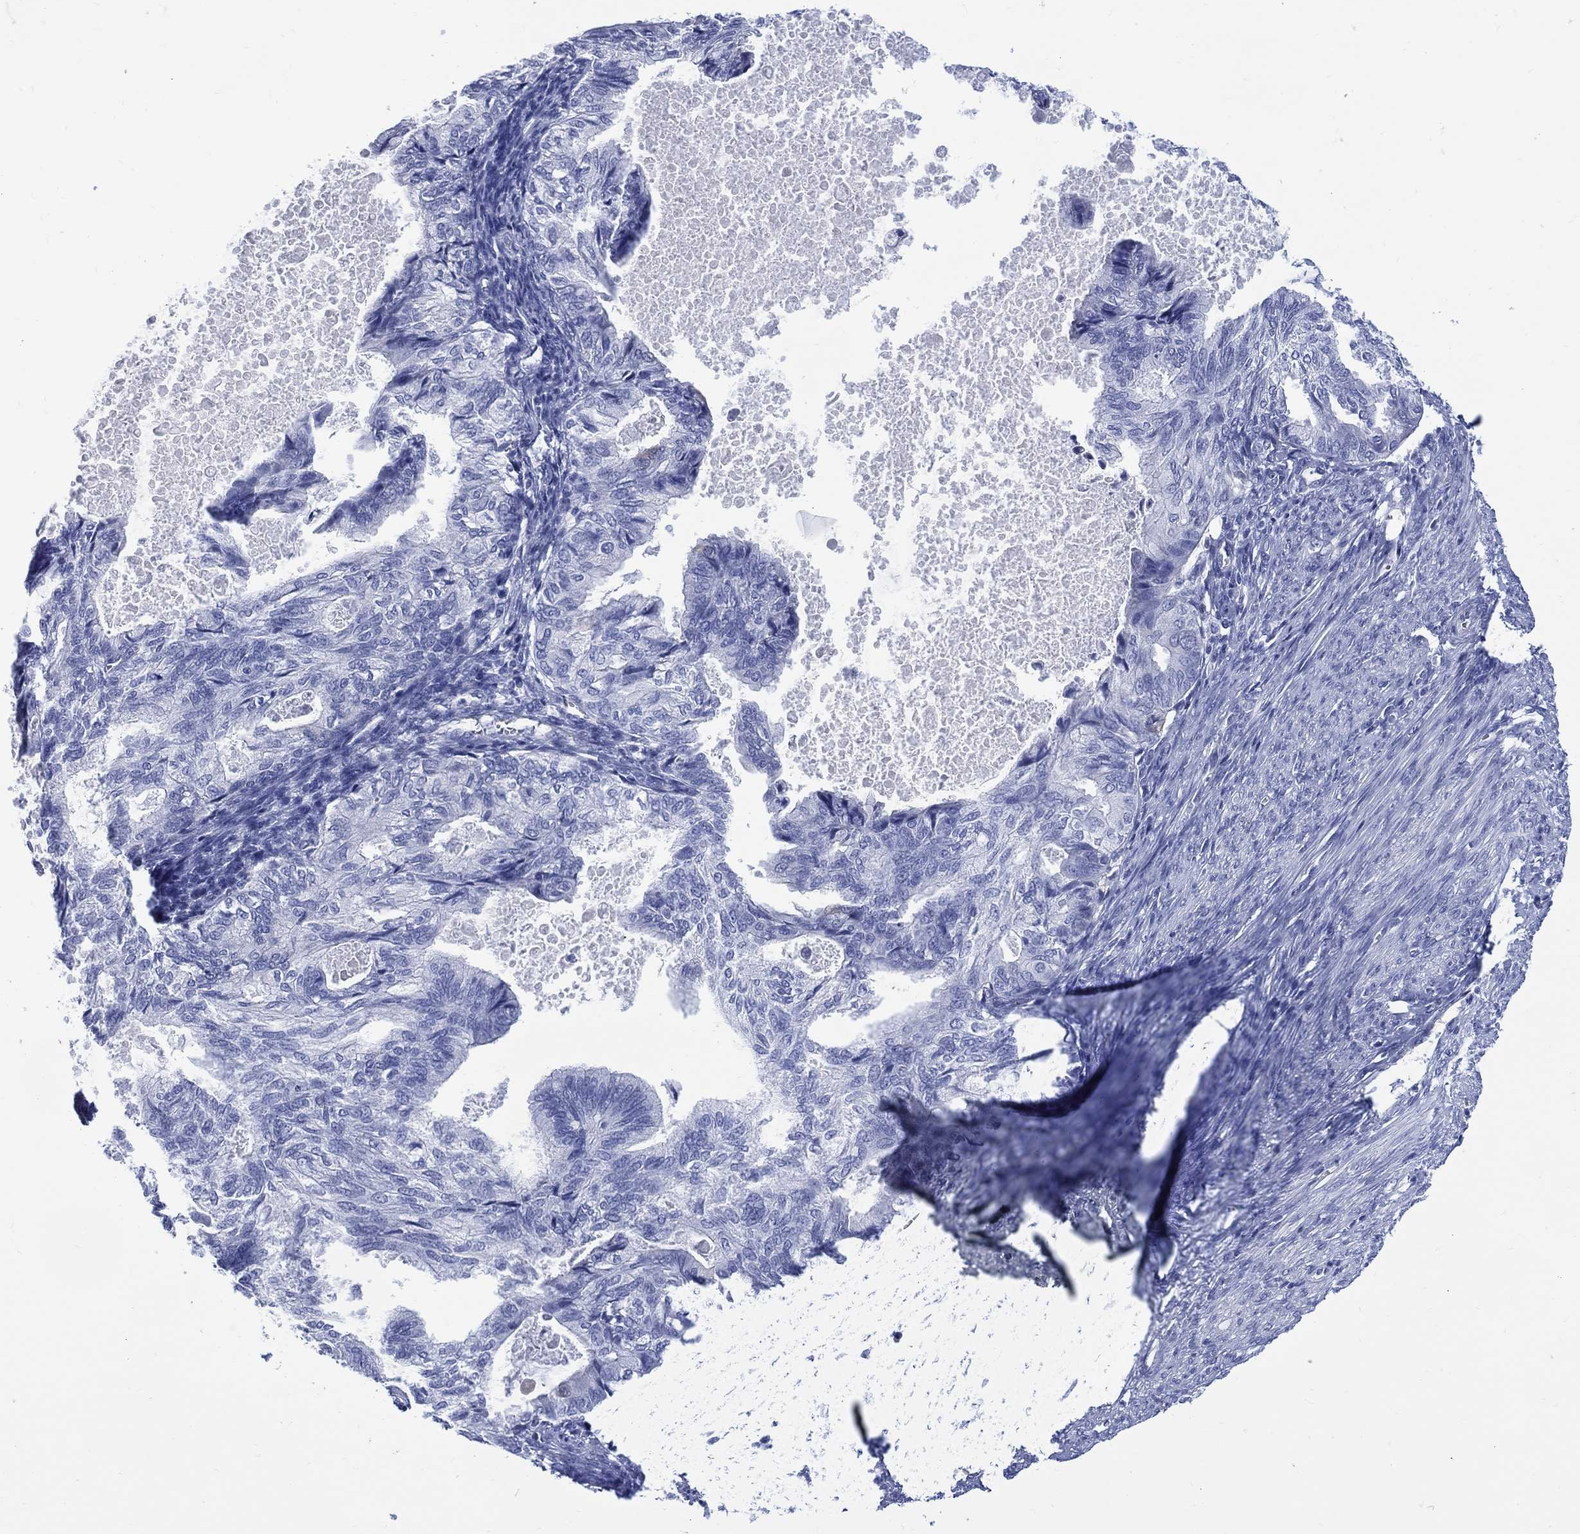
{"staining": {"intensity": "negative", "quantity": "none", "location": "none"}, "tissue": "endometrial cancer", "cell_type": "Tumor cells", "image_type": "cancer", "snomed": [{"axis": "morphology", "description": "Adenocarcinoma, NOS"}, {"axis": "topography", "description": "Endometrium"}], "caption": "Histopathology image shows no significant protein staining in tumor cells of endometrial adenocarcinoma. (DAB (3,3'-diaminobenzidine) immunohistochemistry with hematoxylin counter stain).", "gene": "DDI1", "patient": {"sex": "female", "age": 86}}